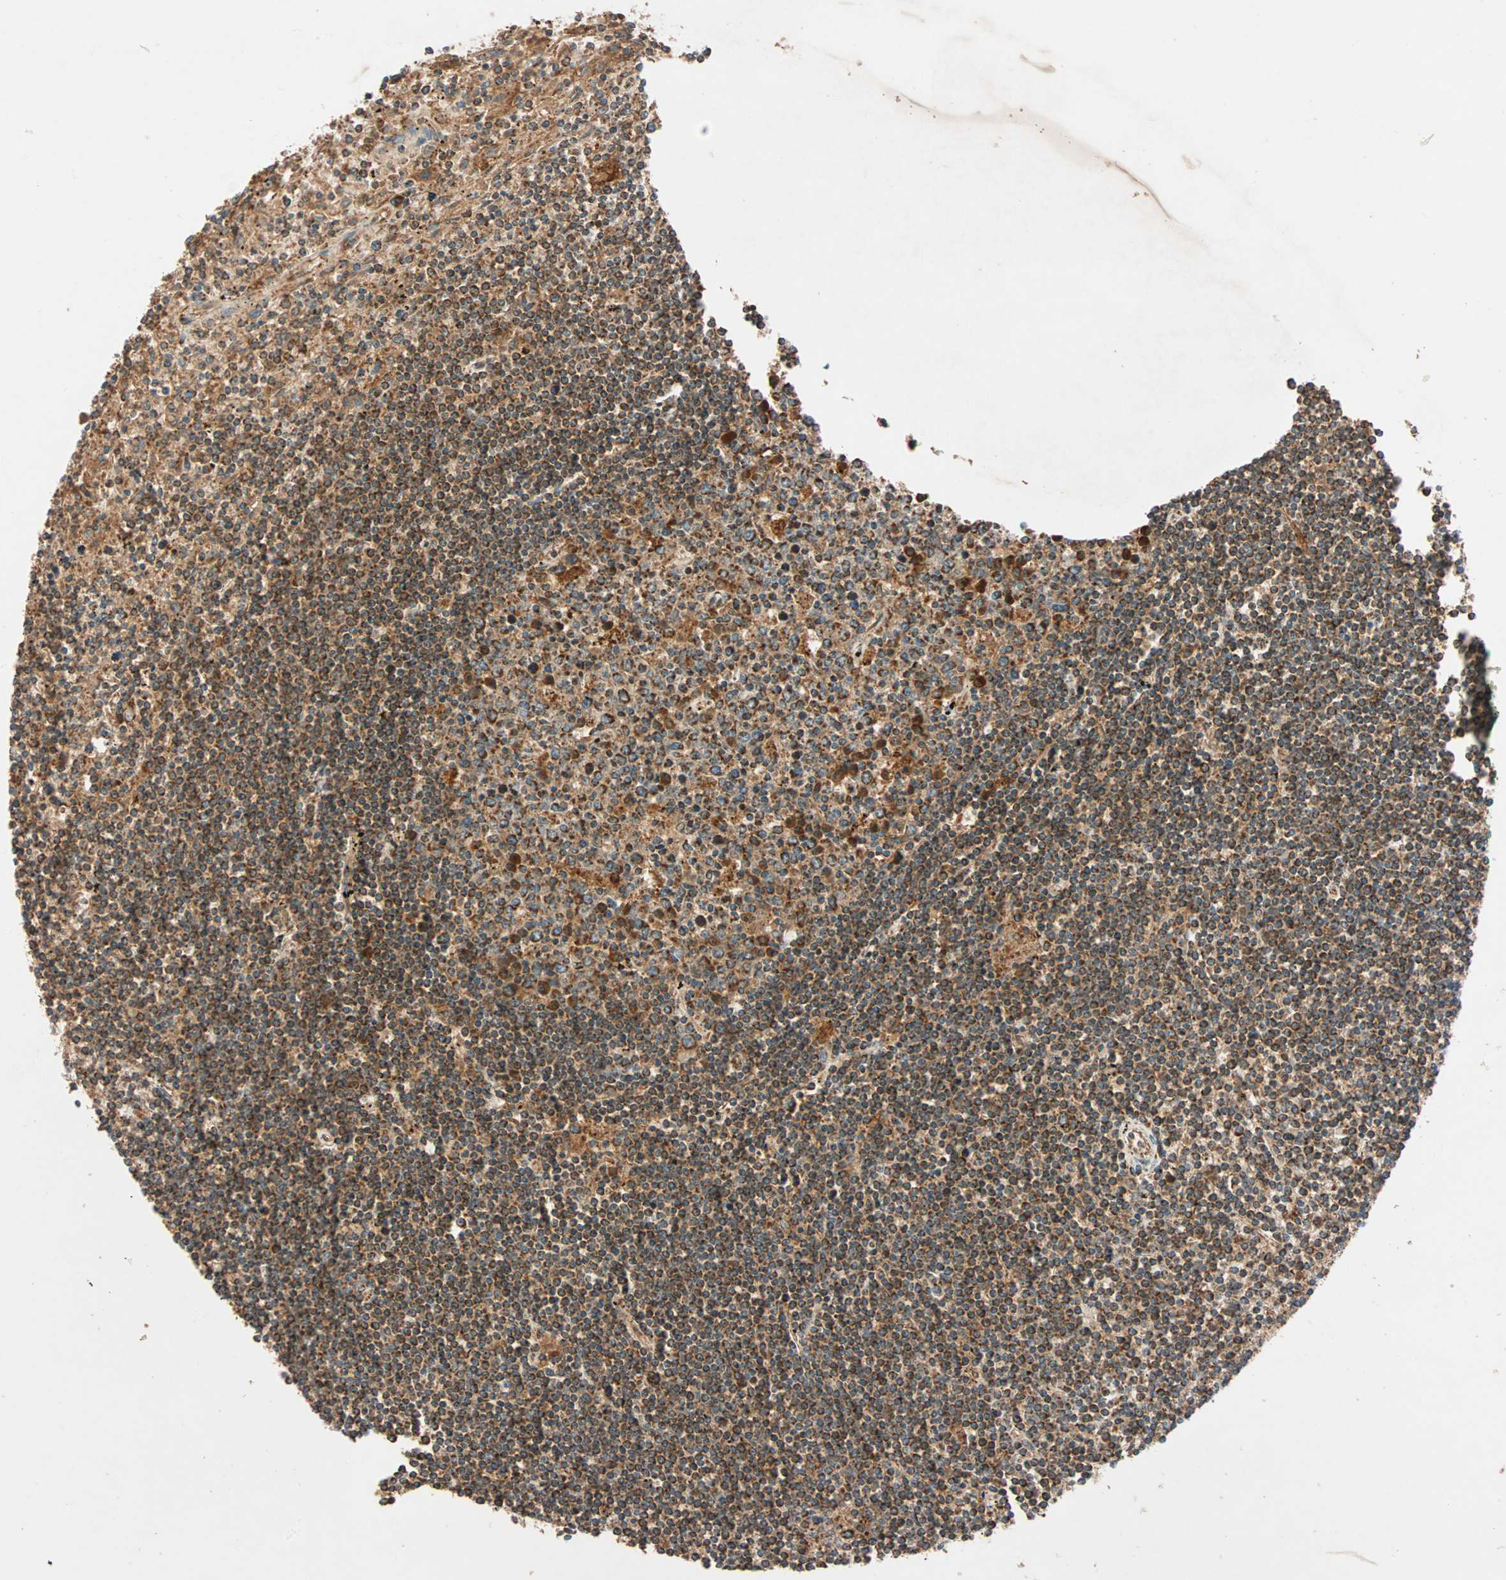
{"staining": {"intensity": "strong", "quantity": ">75%", "location": "cytoplasmic/membranous"}, "tissue": "lymphoma", "cell_type": "Tumor cells", "image_type": "cancer", "snomed": [{"axis": "morphology", "description": "Malignant lymphoma, non-Hodgkin's type, Low grade"}, {"axis": "topography", "description": "Spleen"}], "caption": "Immunohistochemistry (IHC) (DAB) staining of human lymphoma demonstrates strong cytoplasmic/membranous protein positivity in approximately >75% of tumor cells.", "gene": "MAPK1", "patient": {"sex": "male", "age": 76}}